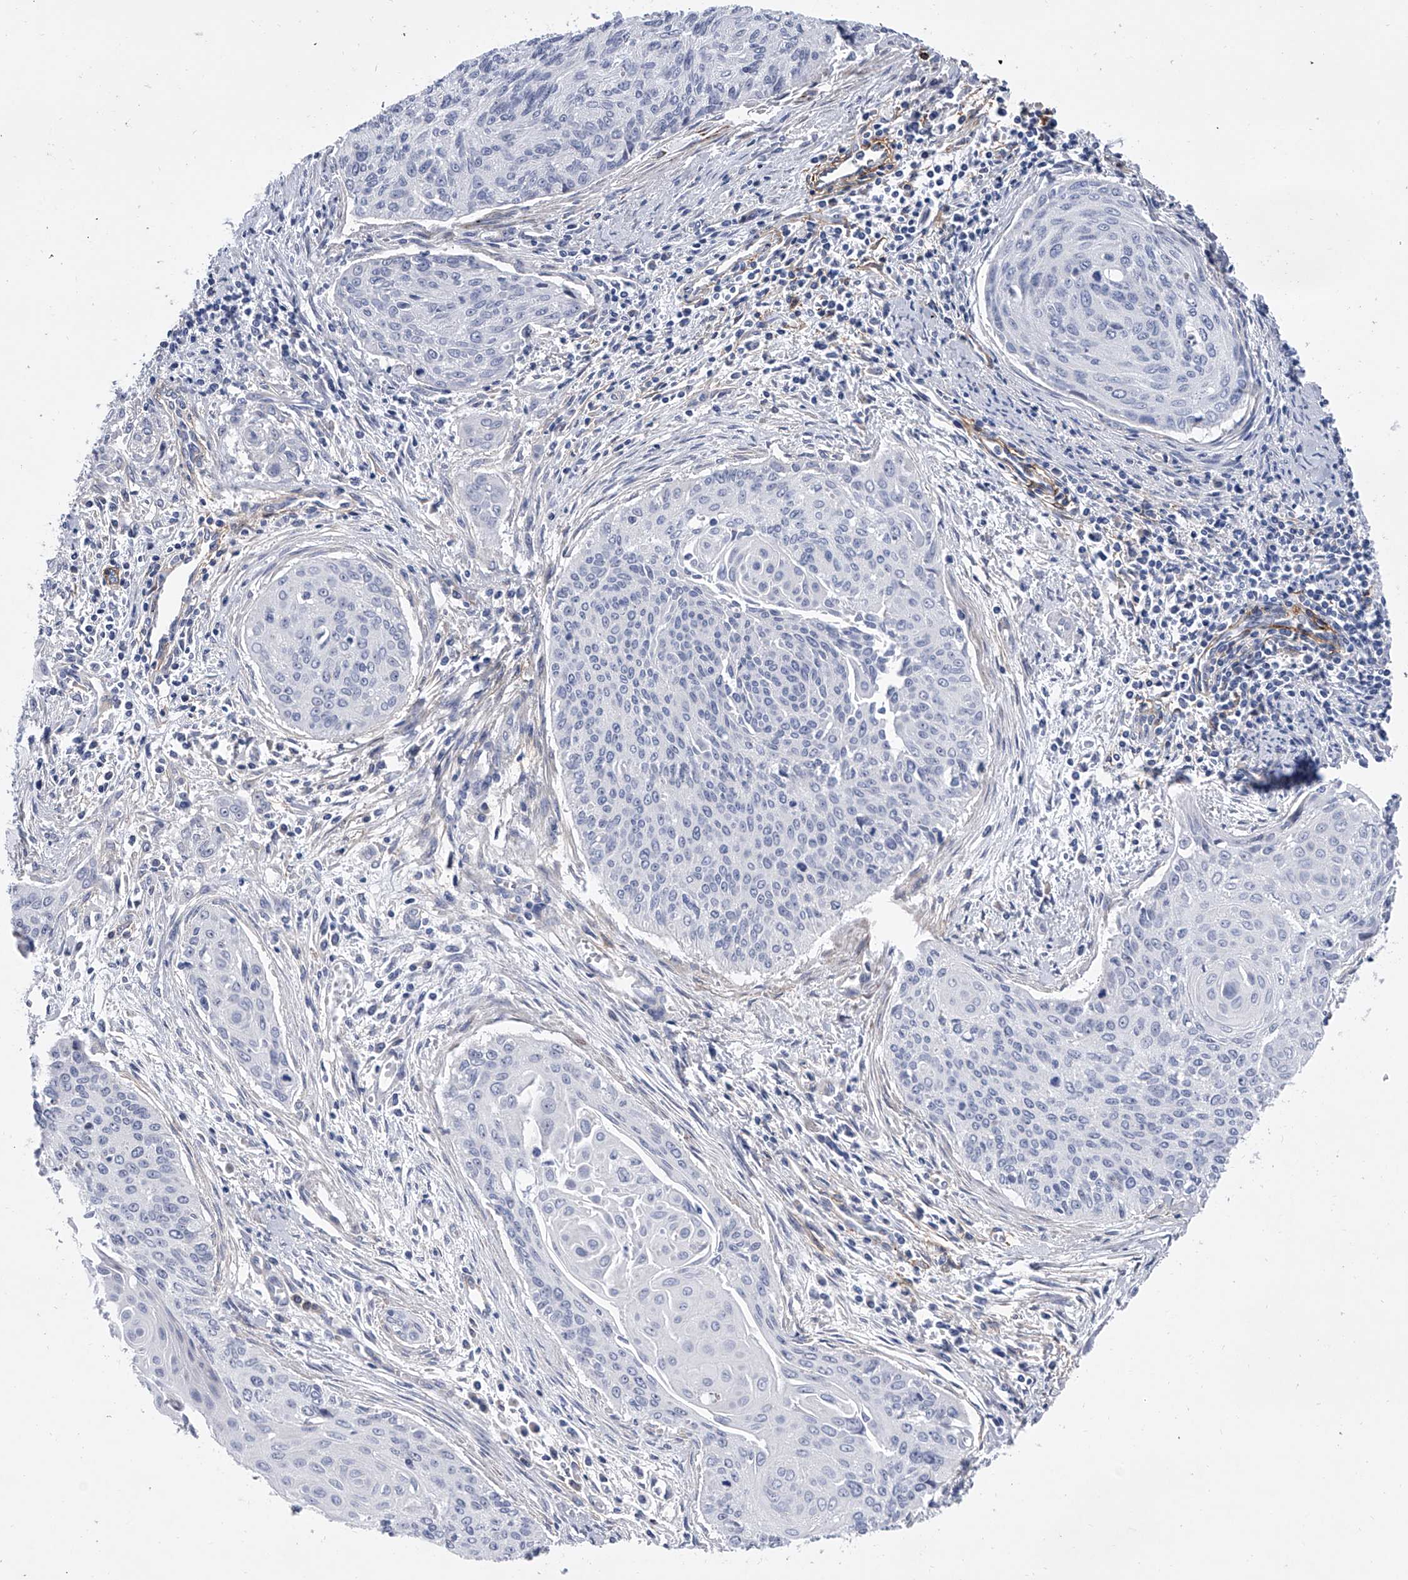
{"staining": {"intensity": "negative", "quantity": "none", "location": "none"}, "tissue": "cervical cancer", "cell_type": "Tumor cells", "image_type": "cancer", "snomed": [{"axis": "morphology", "description": "Squamous cell carcinoma, NOS"}, {"axis": "topography", "description": "Cervix"}], "caption": "Tumor cells are negative for brown protein staining in cervical cancer (squamous cell carcinoma).", "gene": "ALG14", "patient": {"sex": "female", "age": 55}}